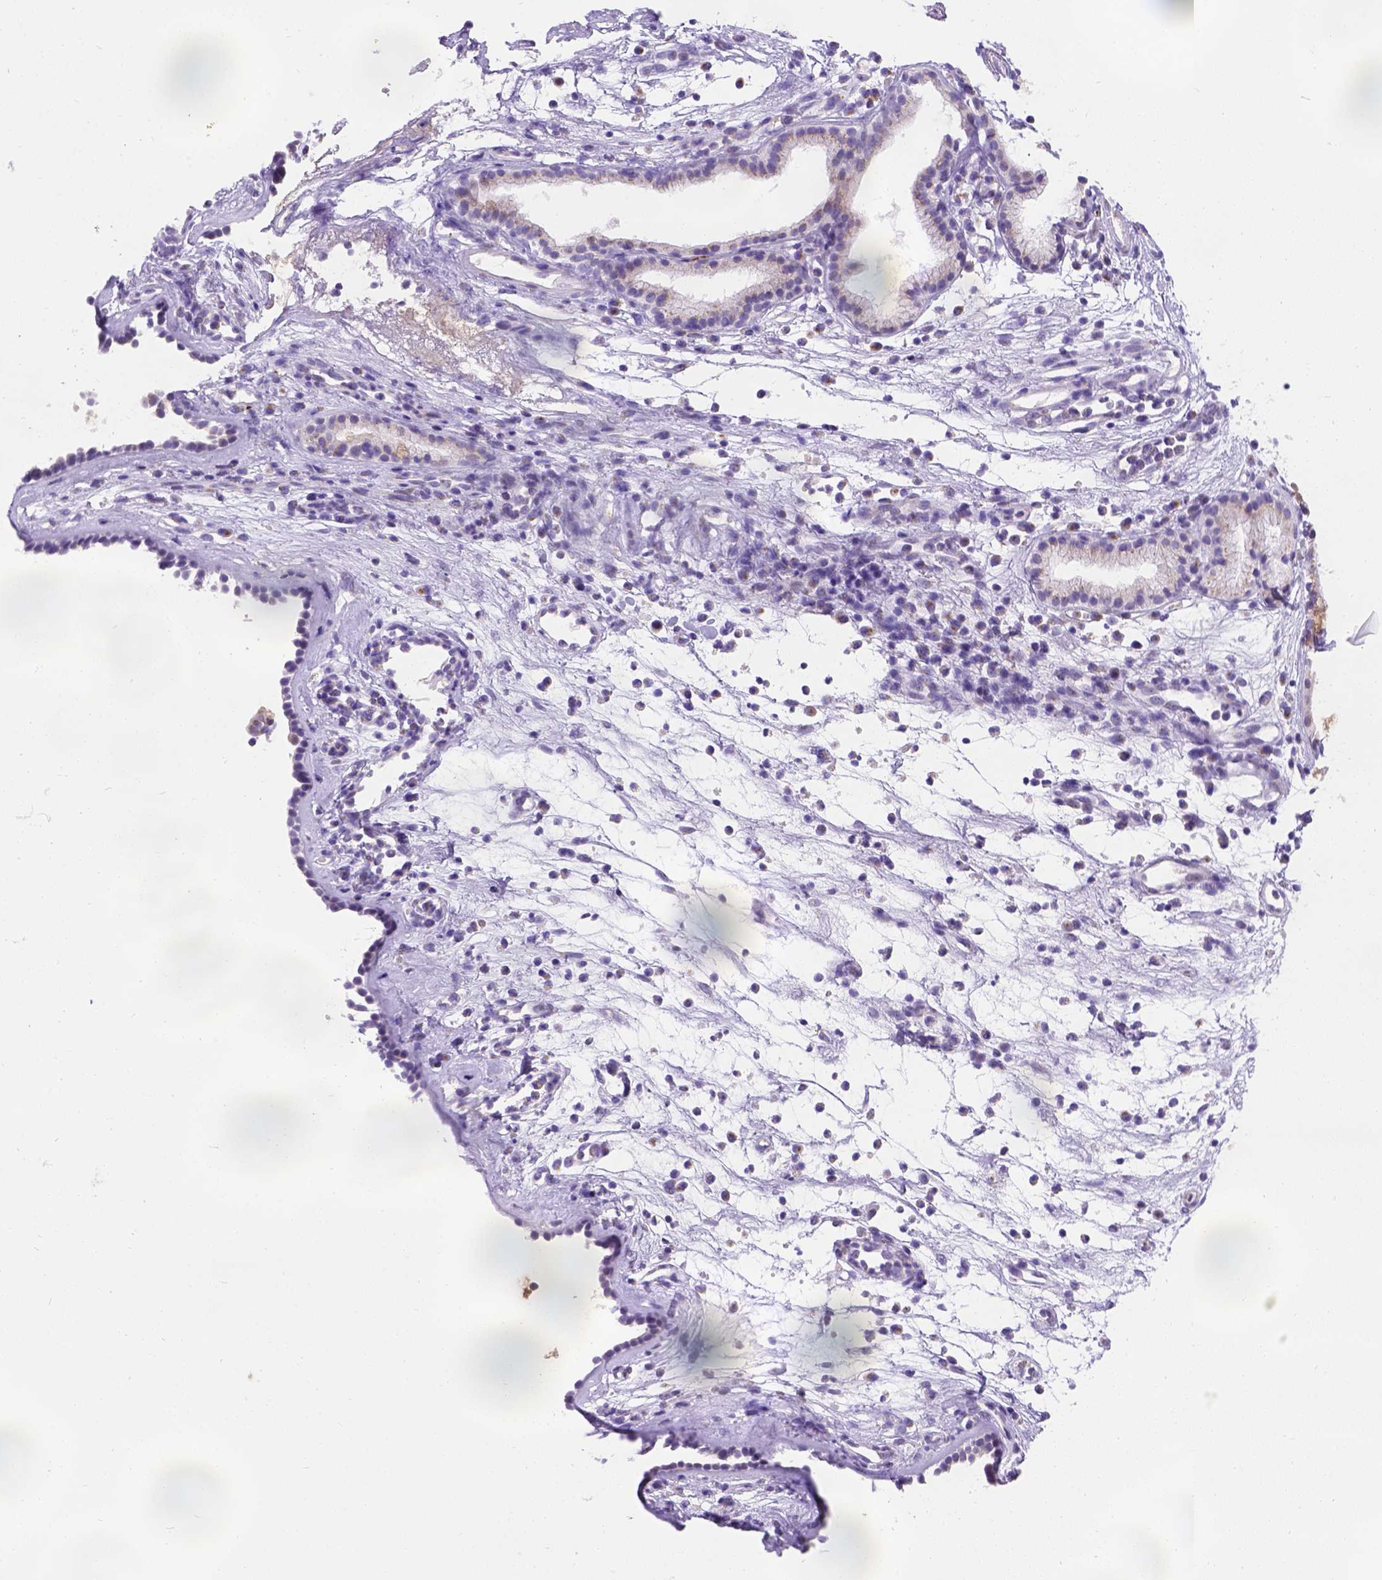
{"staining": {"intensity": "weak", "quantity": "<25%", "location": "cytoplasmic/membranous"}, "tissue": "nasopharynx", "cell_type": "Respiratory epithelial cells", "image_type": "normal", "snomed": [{"axis": "morphology", "description": "Normal tissue, NOS"}, {"axis": "topography", "description": "Nasopharynx"}], "caption": "Immunohistochemistry (IHC) of unremarkable human nasopharynx demonstrates no positivity in respiratory epithelial cells.", "gene": "PHF7", "patient": {"sex": "male", "age": 77}}